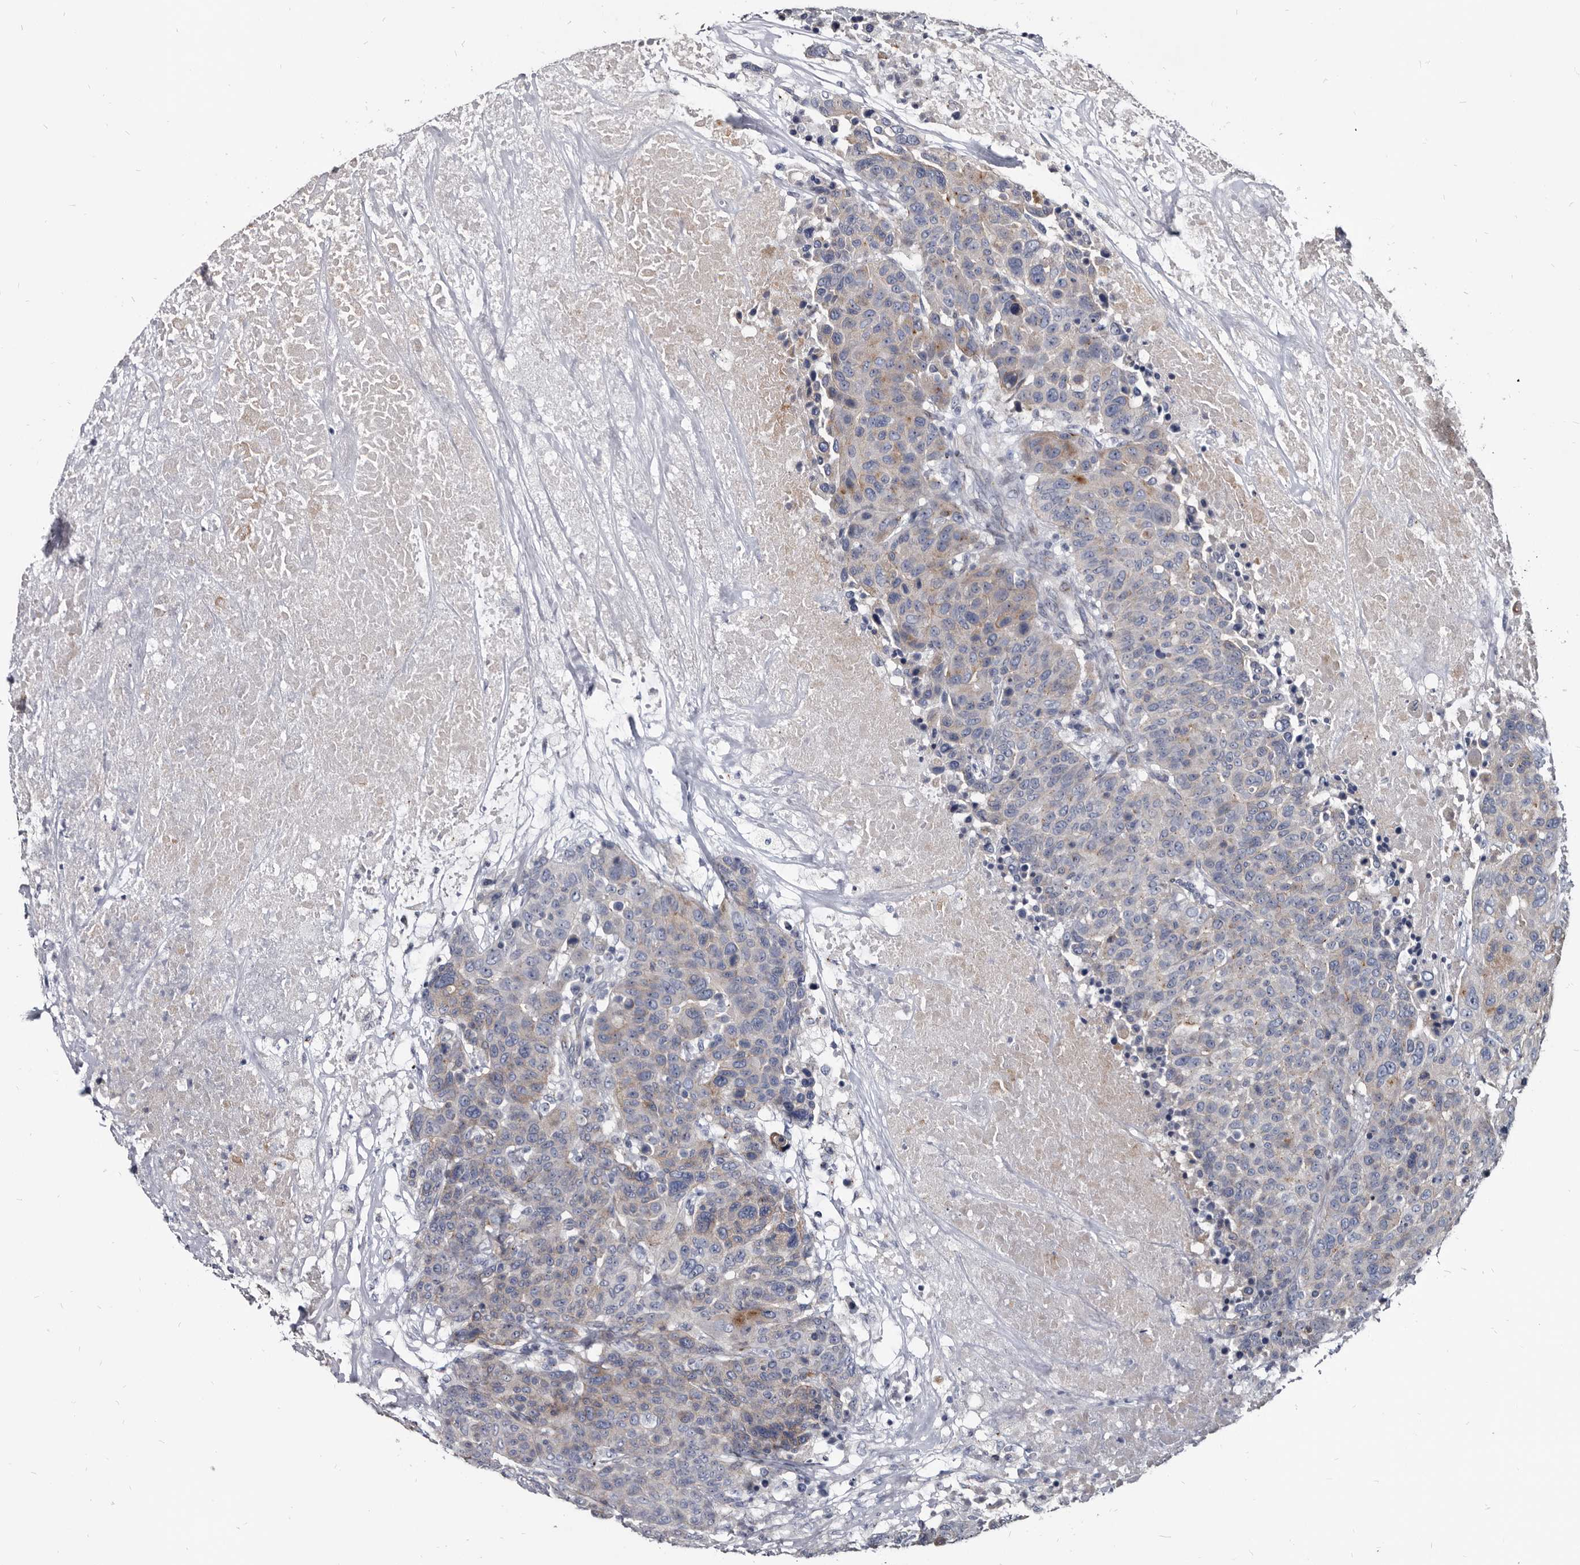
{"staining": {"intensity": "weak", "quantity": "<25%", "location": "cytoplasmic/membranous"}, "tissue": "breast cancer", "cell_type": "Tumor cells", "image_type": "cancer", "snomed": [{"axis": "morphology", "description": "Duct carcinoma"}, {"axis": "topography", "description": "Breast"}], "caption": "Tumor cells show no significant protein positivity in intraductal carcinoma (breast).", "gene": "PRSS8", "patient": {"sex": "female", "age": 37}}